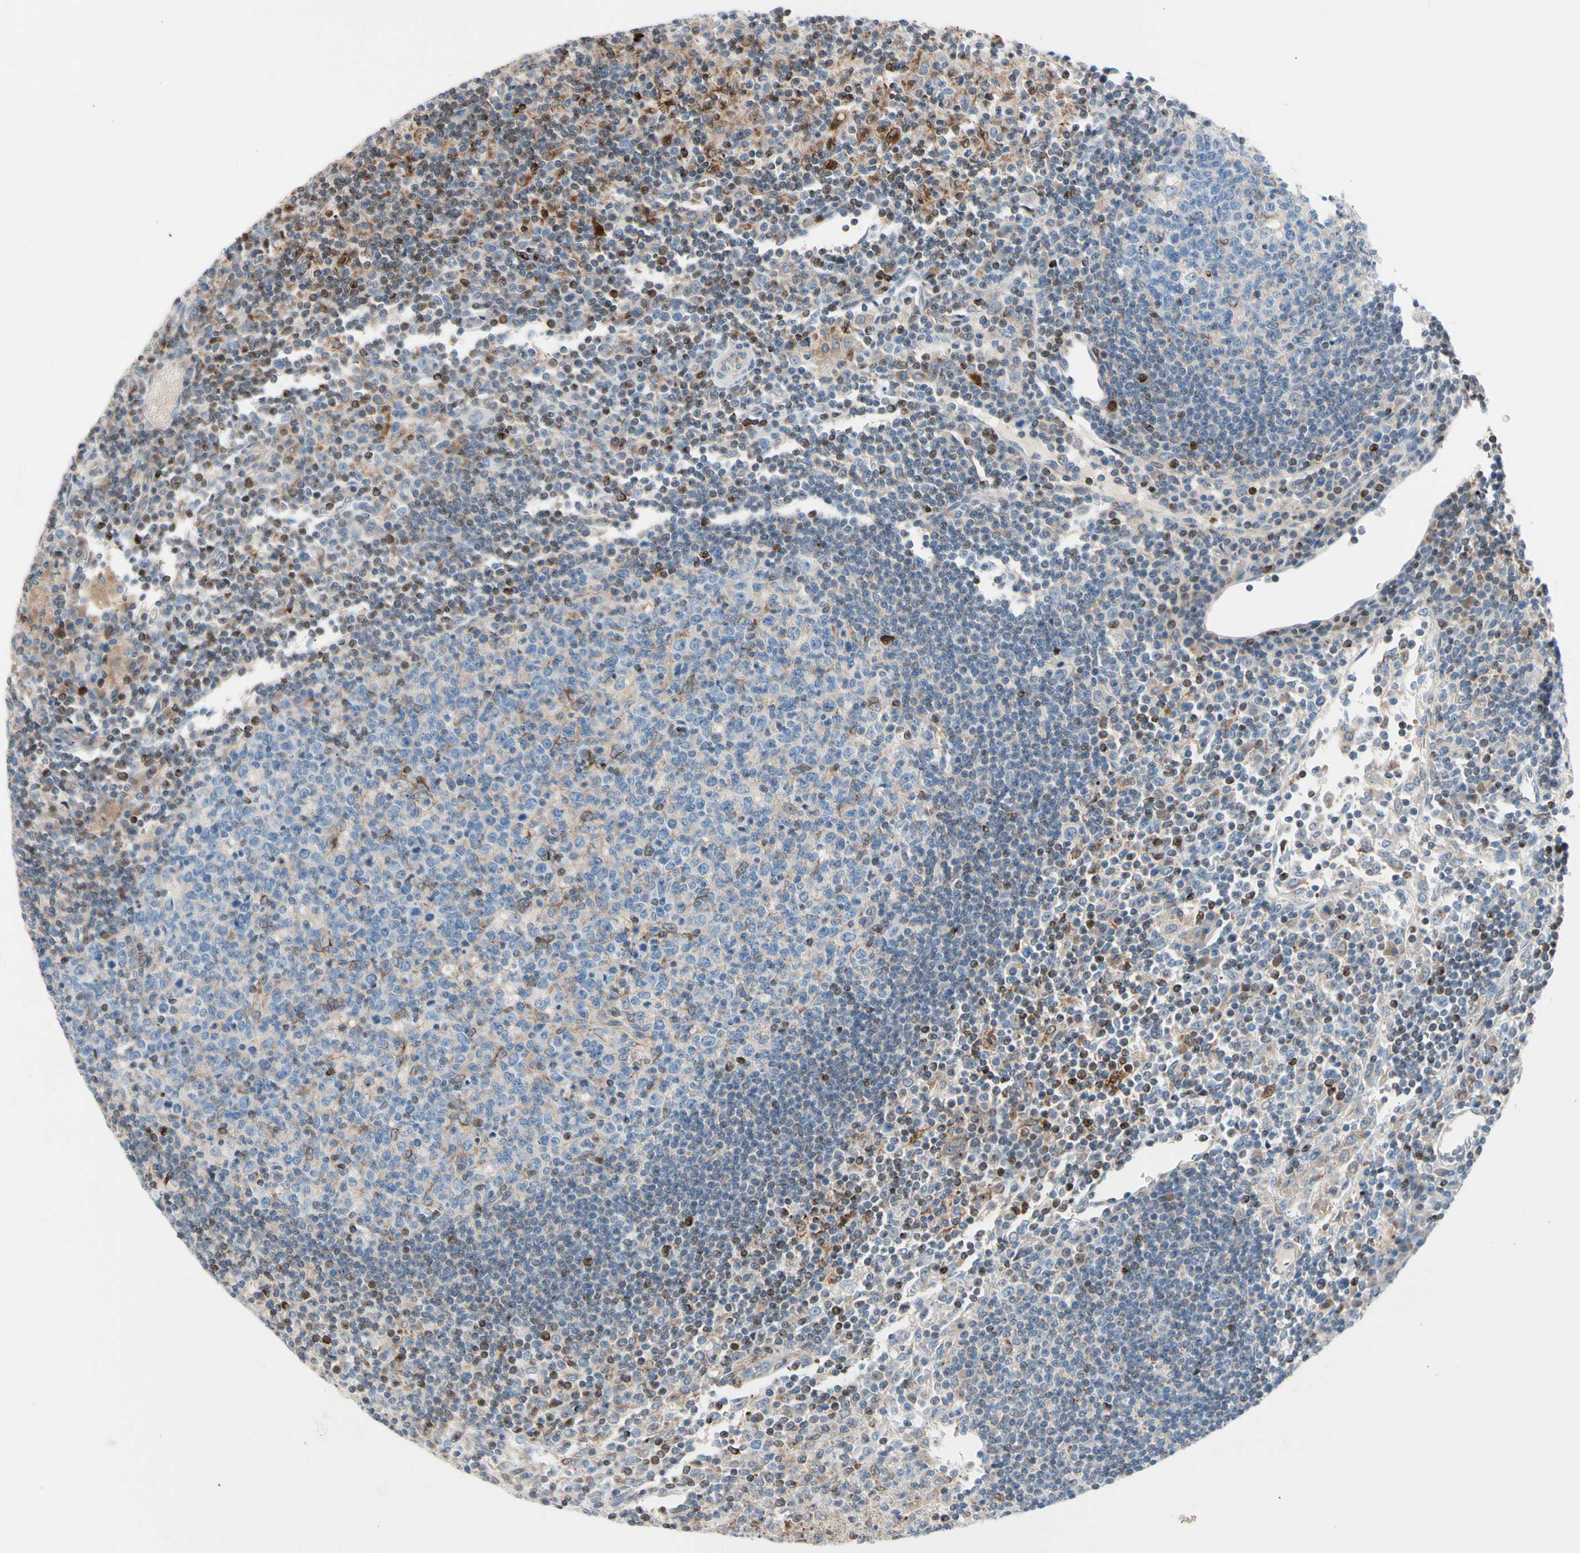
{"staining": {"intensity": "negative", "quantity": "none", "location": "none"}, "tissue": "lymph node", "cell_type": "Germinal center cells", "image_type": "normal", "snomed": [{"axis": "morphology", "description": "Normal tissue, NOS"}, {"axis": "morphology", "description": "Inflammation, NOS"}, {"axis": "topography", "description": "Lymph node"}], "caption": "Immunohistochemical staining of normal lymph node demonstrates no significant staining in germinal center cells.", "gene": "MAP3K3", "patient": {"sex": "male", "age": 55}}